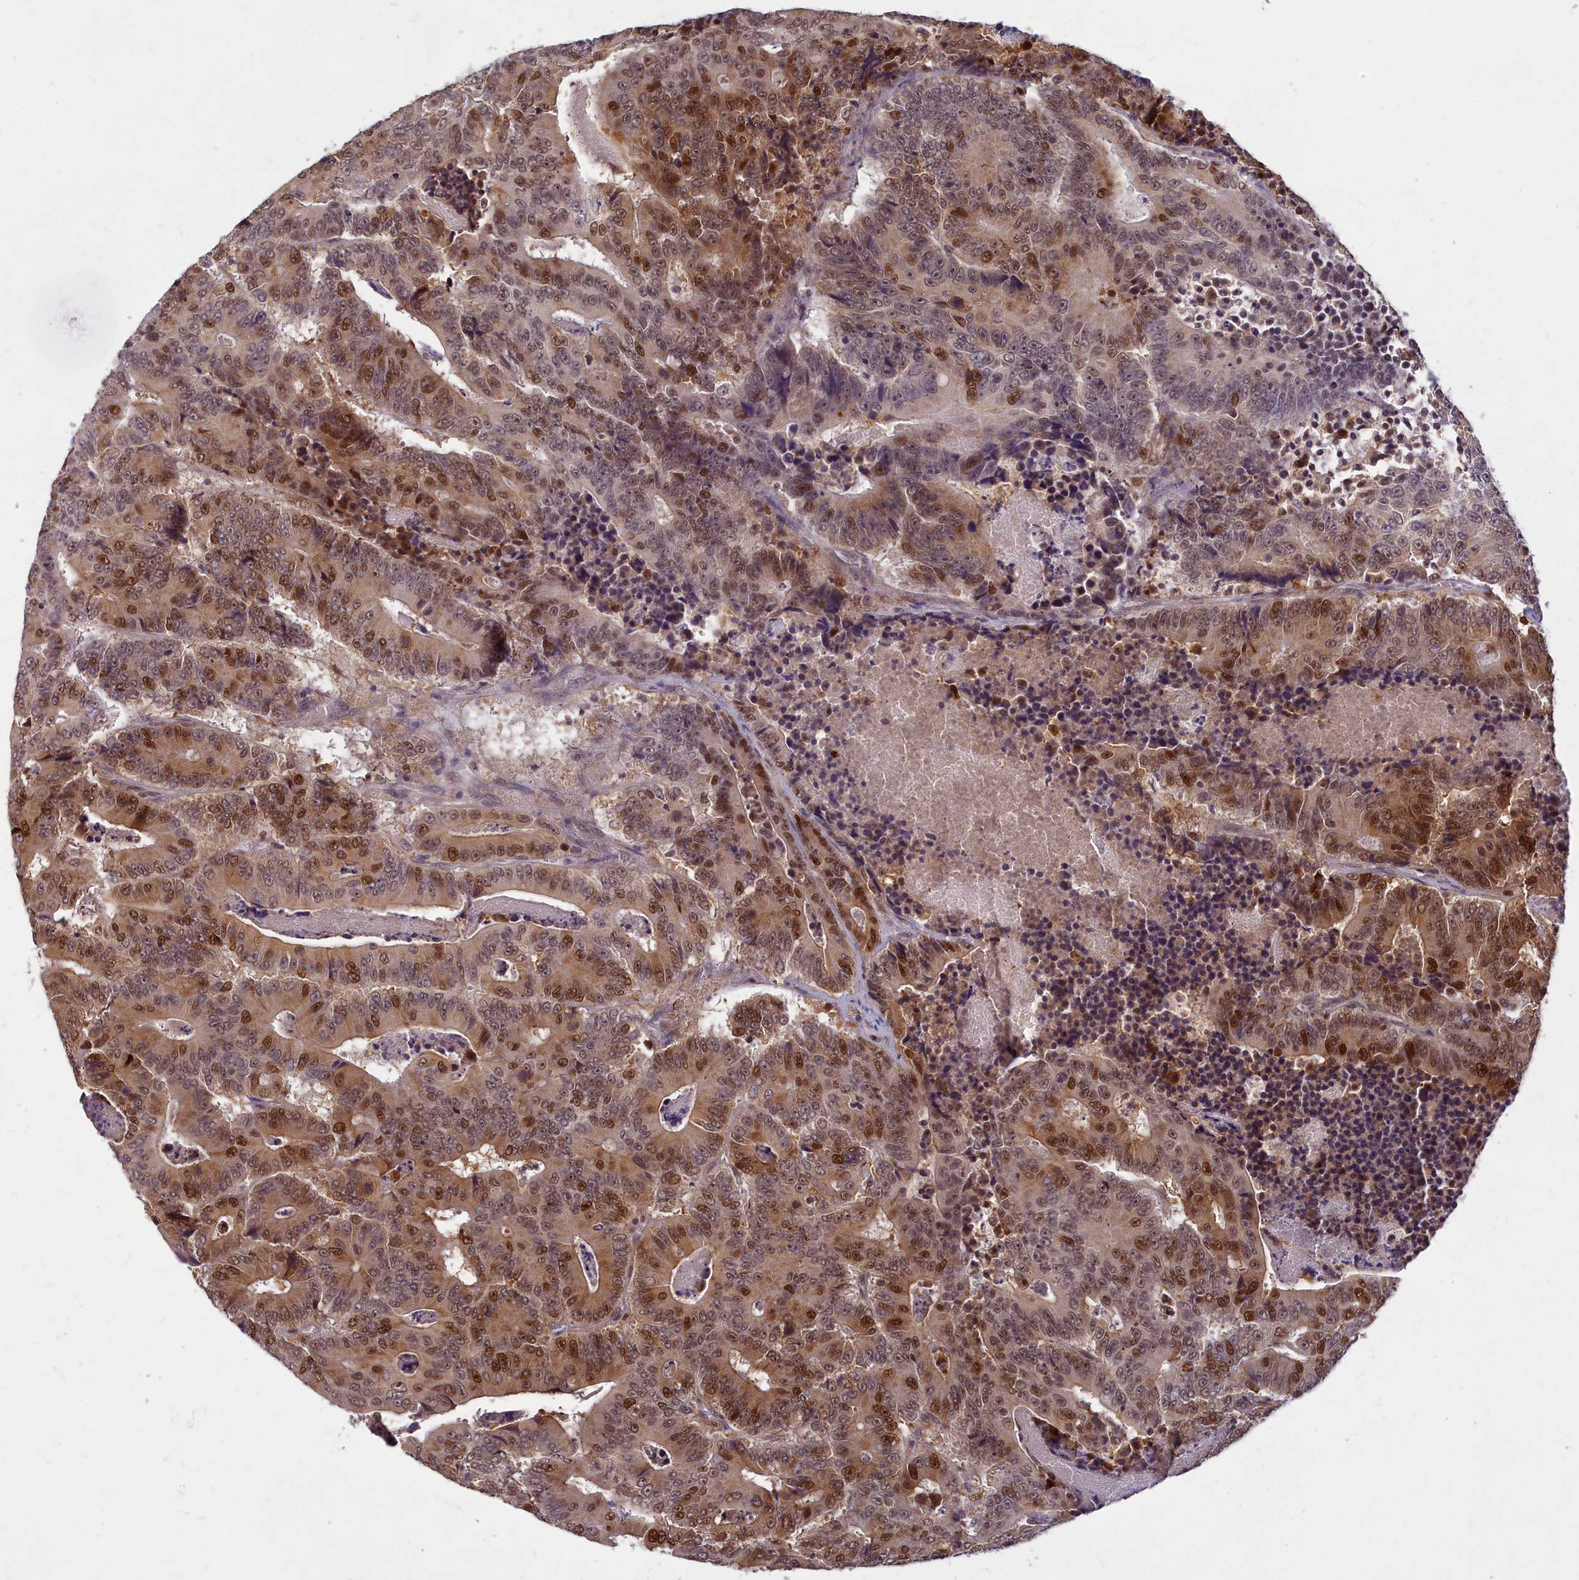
{"staining": {"intensity": "moderate", "quantity": ">75%", "location": "cytoplasmic/membranous,nuclear"}, "tissue": "colorectal cancer", "cell_type": "Tumor cells", "image_type": "cancer", "snomed": [{"axis": "morphology", "description": "Adenocarcinoma, NOS"}, {"axis": "topography", "description": "Colon"}], "caption": "Immunohistochemistry (IHC) (DAB) staining of colorectal cancer (adenocarcinoma) reveals moderate cytoplasmic/membranous and nuclear protein staining in about >75% of tumor cells.", "gene": "EARS2", "patient": {"sex": "male", "age": 83}}